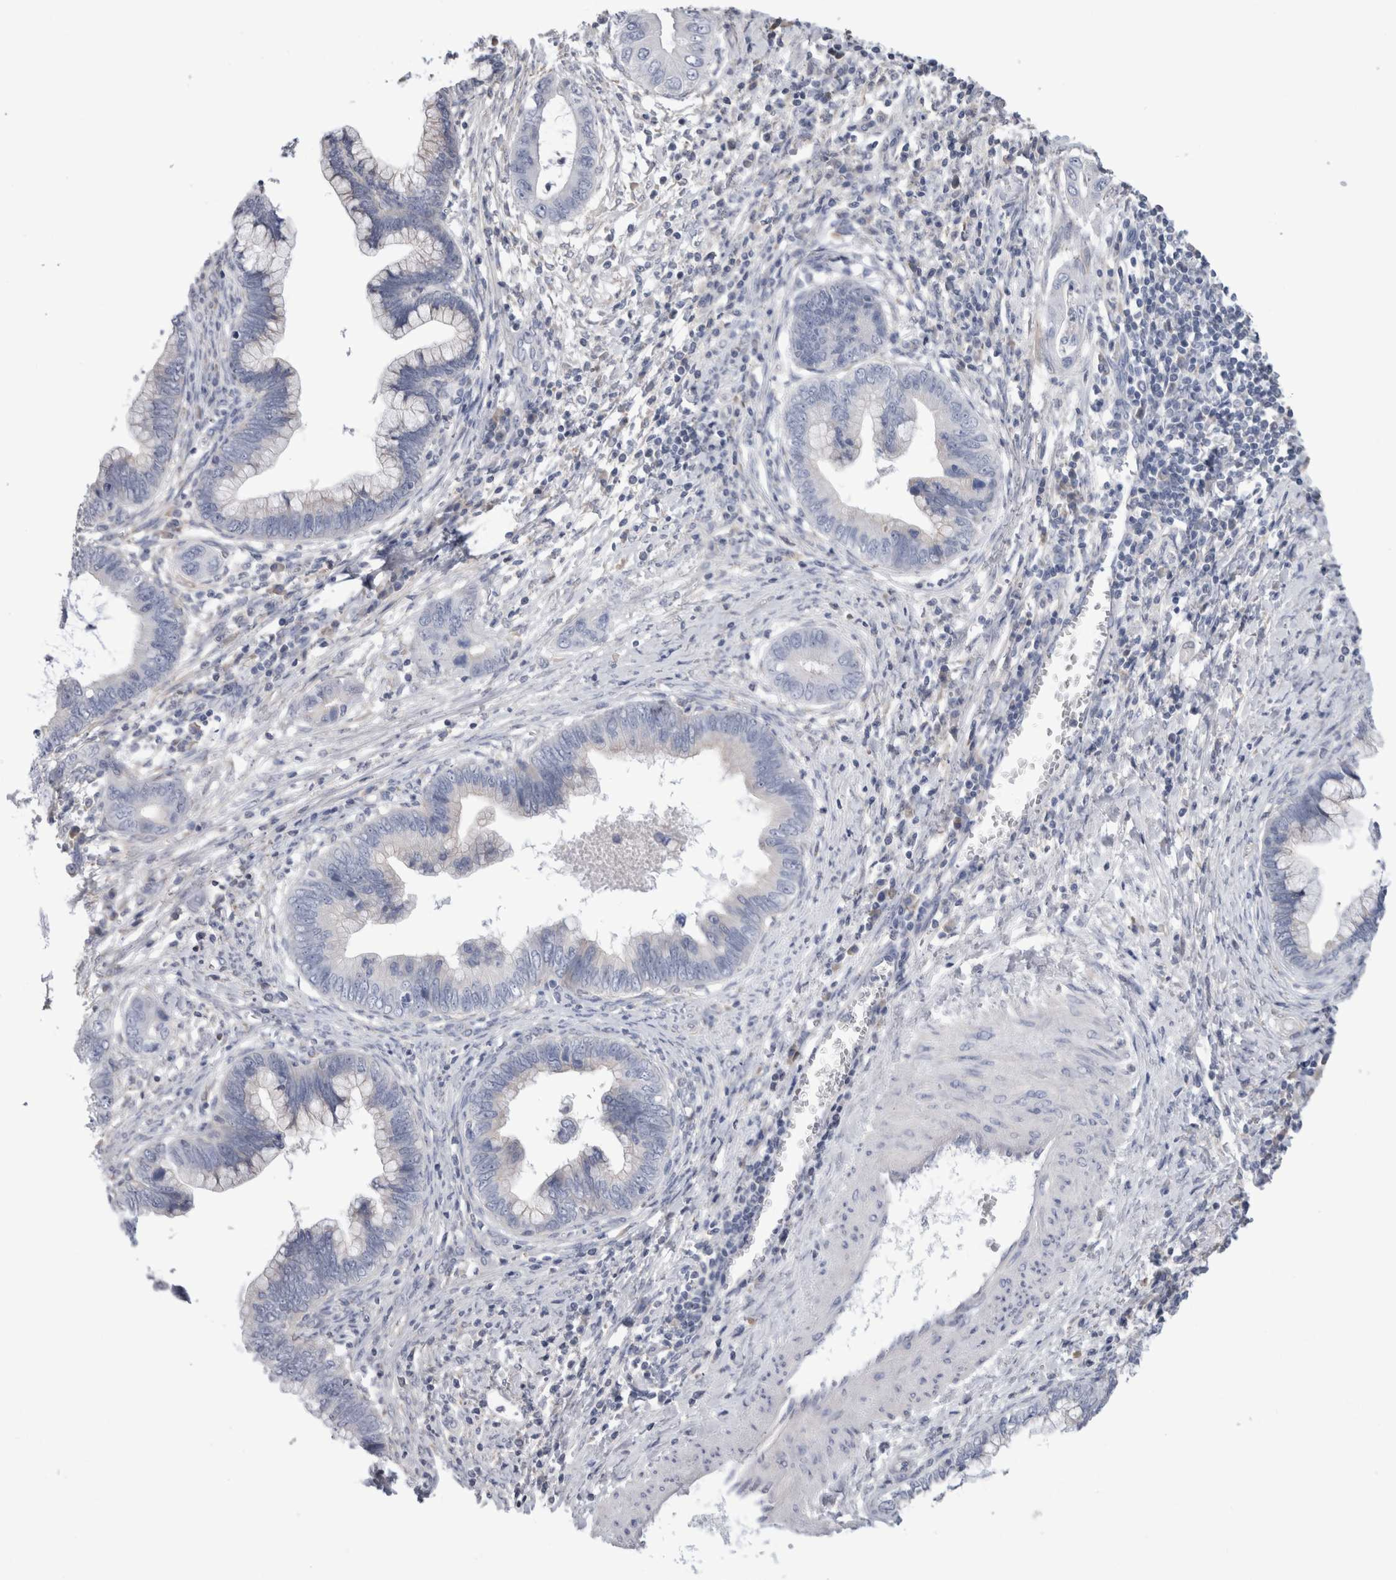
{"staining": {"intensity": "negative", "quantity": "none", "location": "none"}, "tissue": "cervical cancer", "cell_type": "Tumor cells", "image_type": "cancer", "snomed": [{"axis": "morphology", "description": "Adenocarcinoma, NOS"}, {"axis": "topography", "description": "Cervix"}], "caption": "A high-resolution histopathology image shows IHC staining of adenocarcinoma (cervical), which exhibits no significant positivity in tumor cells.", "gene": "SMAP2", "patient": {"sex": "female", "age": 44}}